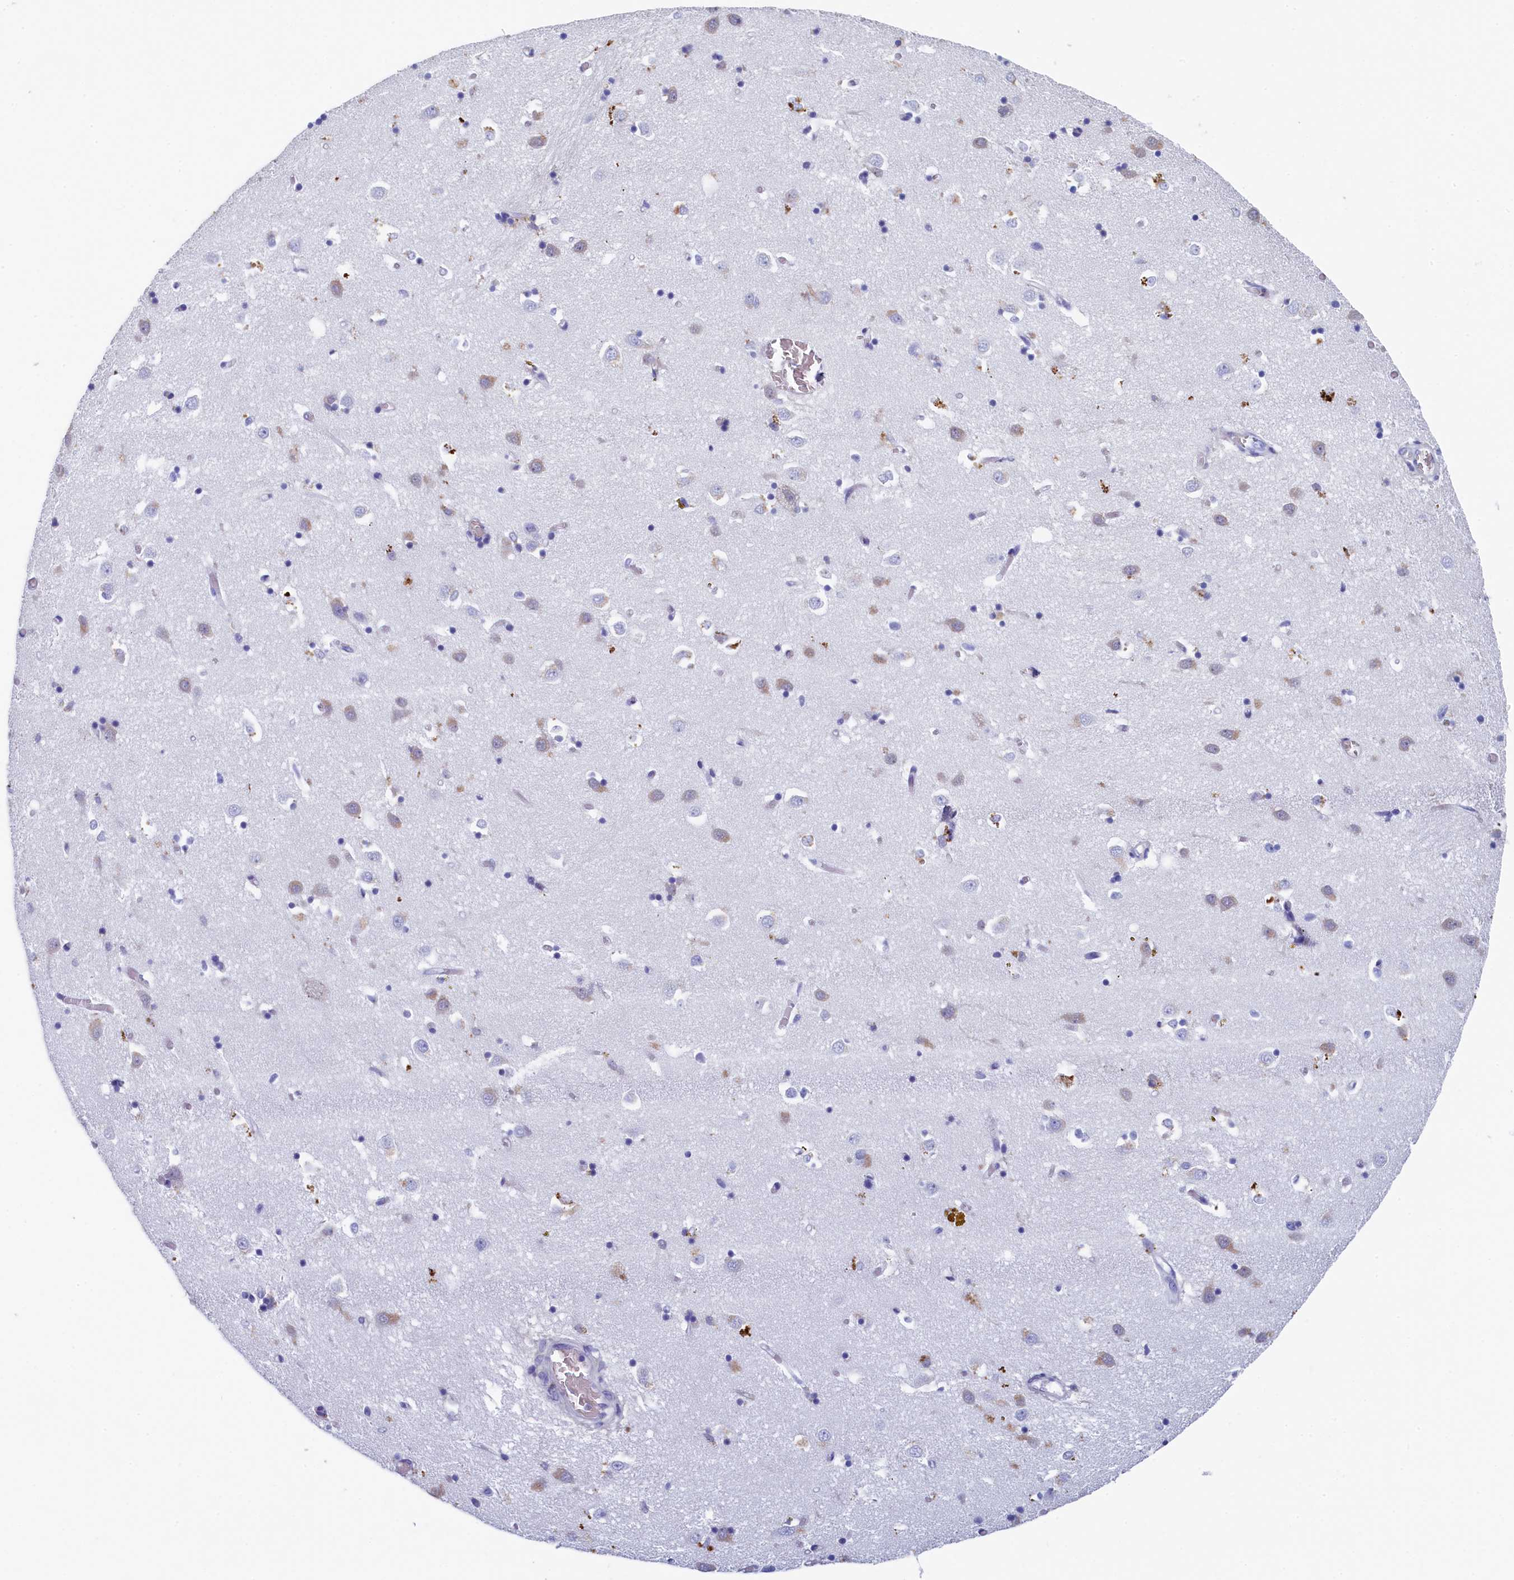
{"staining": {"intensity": "weak", "quantity": "<25%", "location": "cytoplasmic/membranous"}, "tissue": "caudate", "cell_type": "Glial cells", "image_type": "normal", "snomed": [{"axis": "morphology", "description": "Normal tissue, NOS"}, {"axis": "topography", "description": "Lateral ventricle wall"}], "caption": "A high-resolution histopathology image shows immunohistochemistry staining of benign caudate, which exhibits no significant staining in glial cells.", "gene": "GUCA1C", "patient": {"sex": "male", "age": 70}}